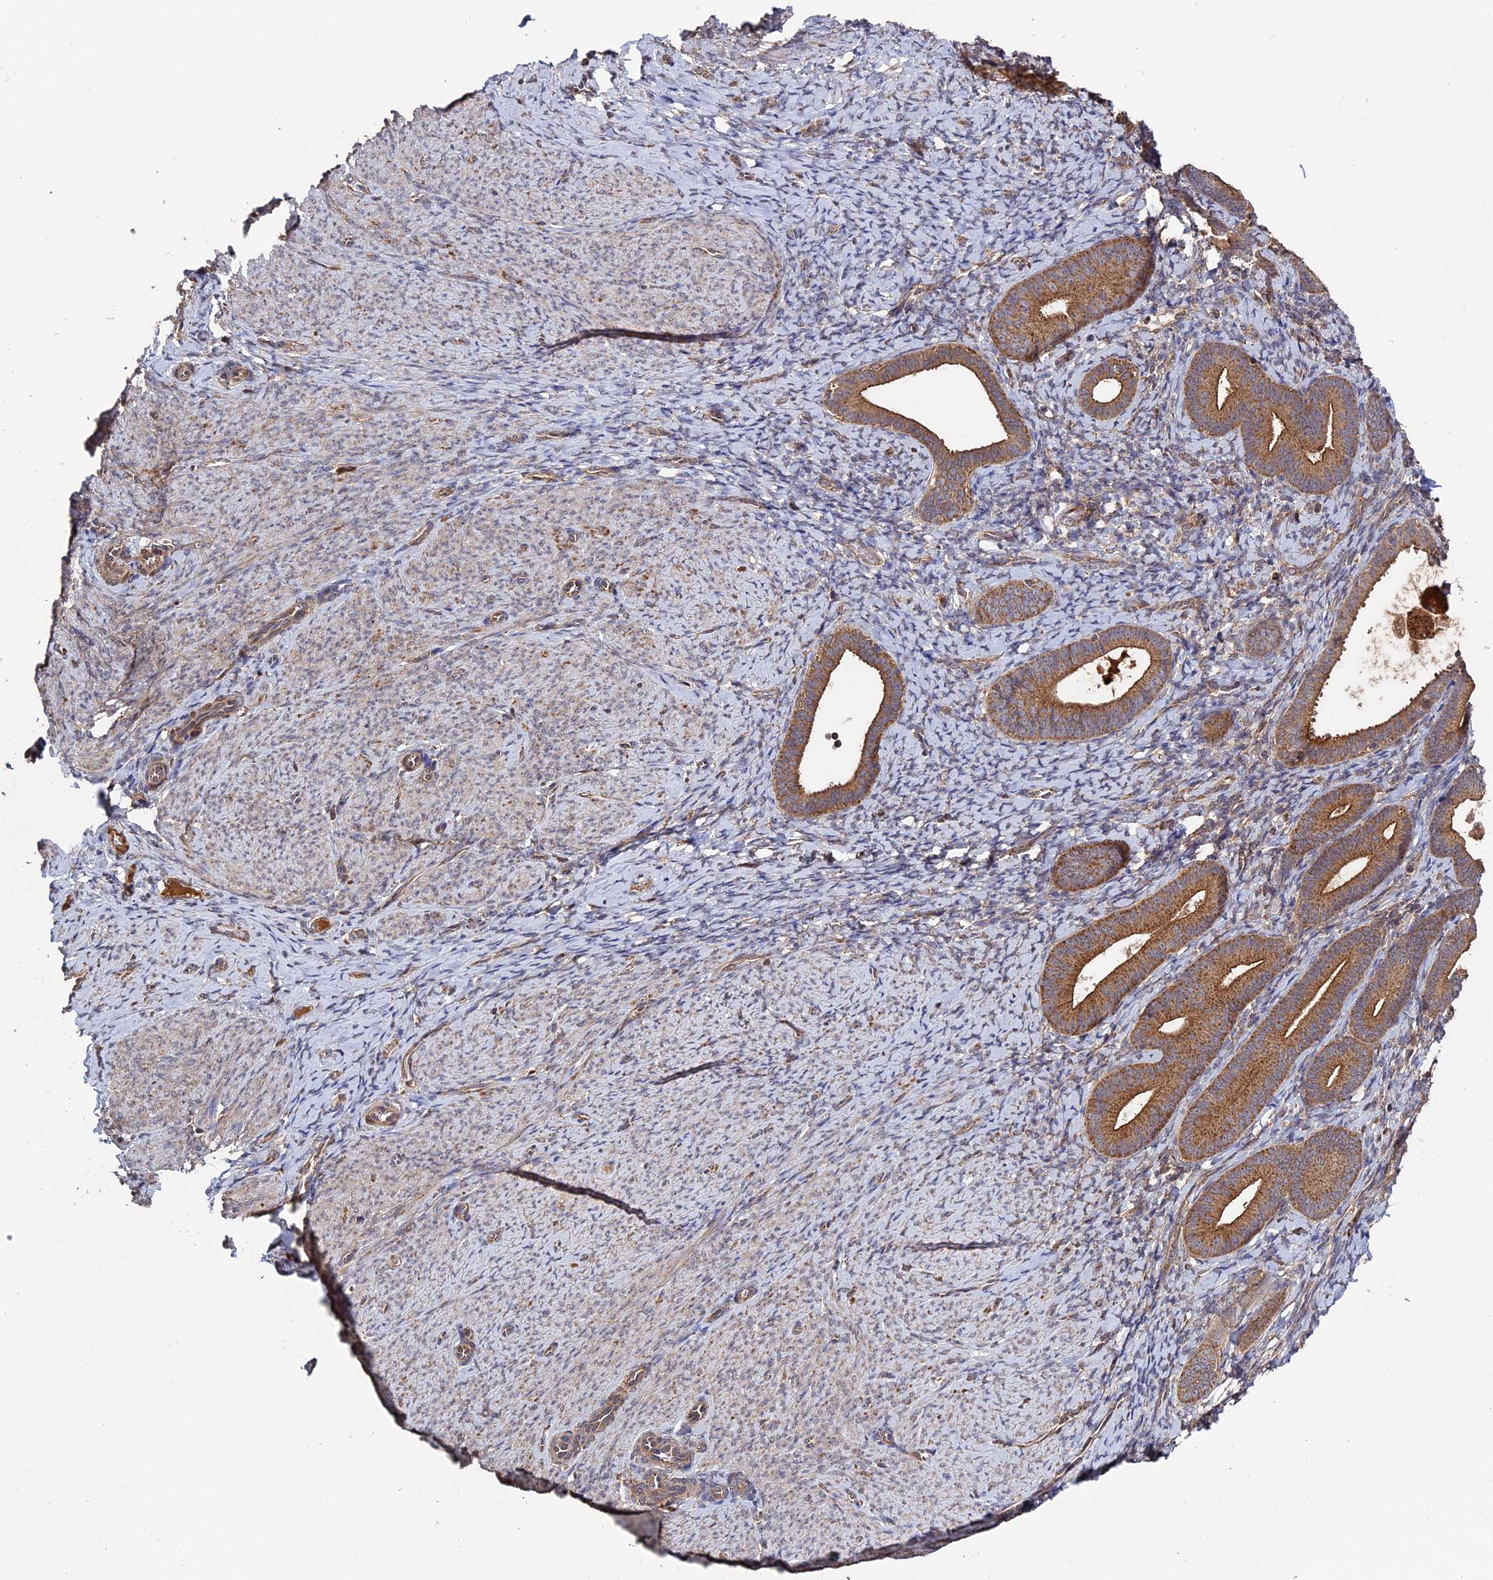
{"staining": {"intensity": "moderate", "quantity": "<25%", "location": "cytoplasmic/membranous"}, "tissue": "endometrium", "cell_type": "Cells in endometrial stroma", "image_type": "normal", "snomed": [{"axis": "morphology", "description": "Normal tissue, NOS"}, {"axis": "topography", "description": "Endometrium"}], "caption": "Moderate cytoplasmic/membranous positivity is present in about <25% of cells in endometrial stroma in normal endometrium. (Stains: DAB in brown, nuclei in blue, Microscopy: brightfield microscopy at high magnification).", "gene": "RAB15", "patient": {"sex": "female", "age": 65}}